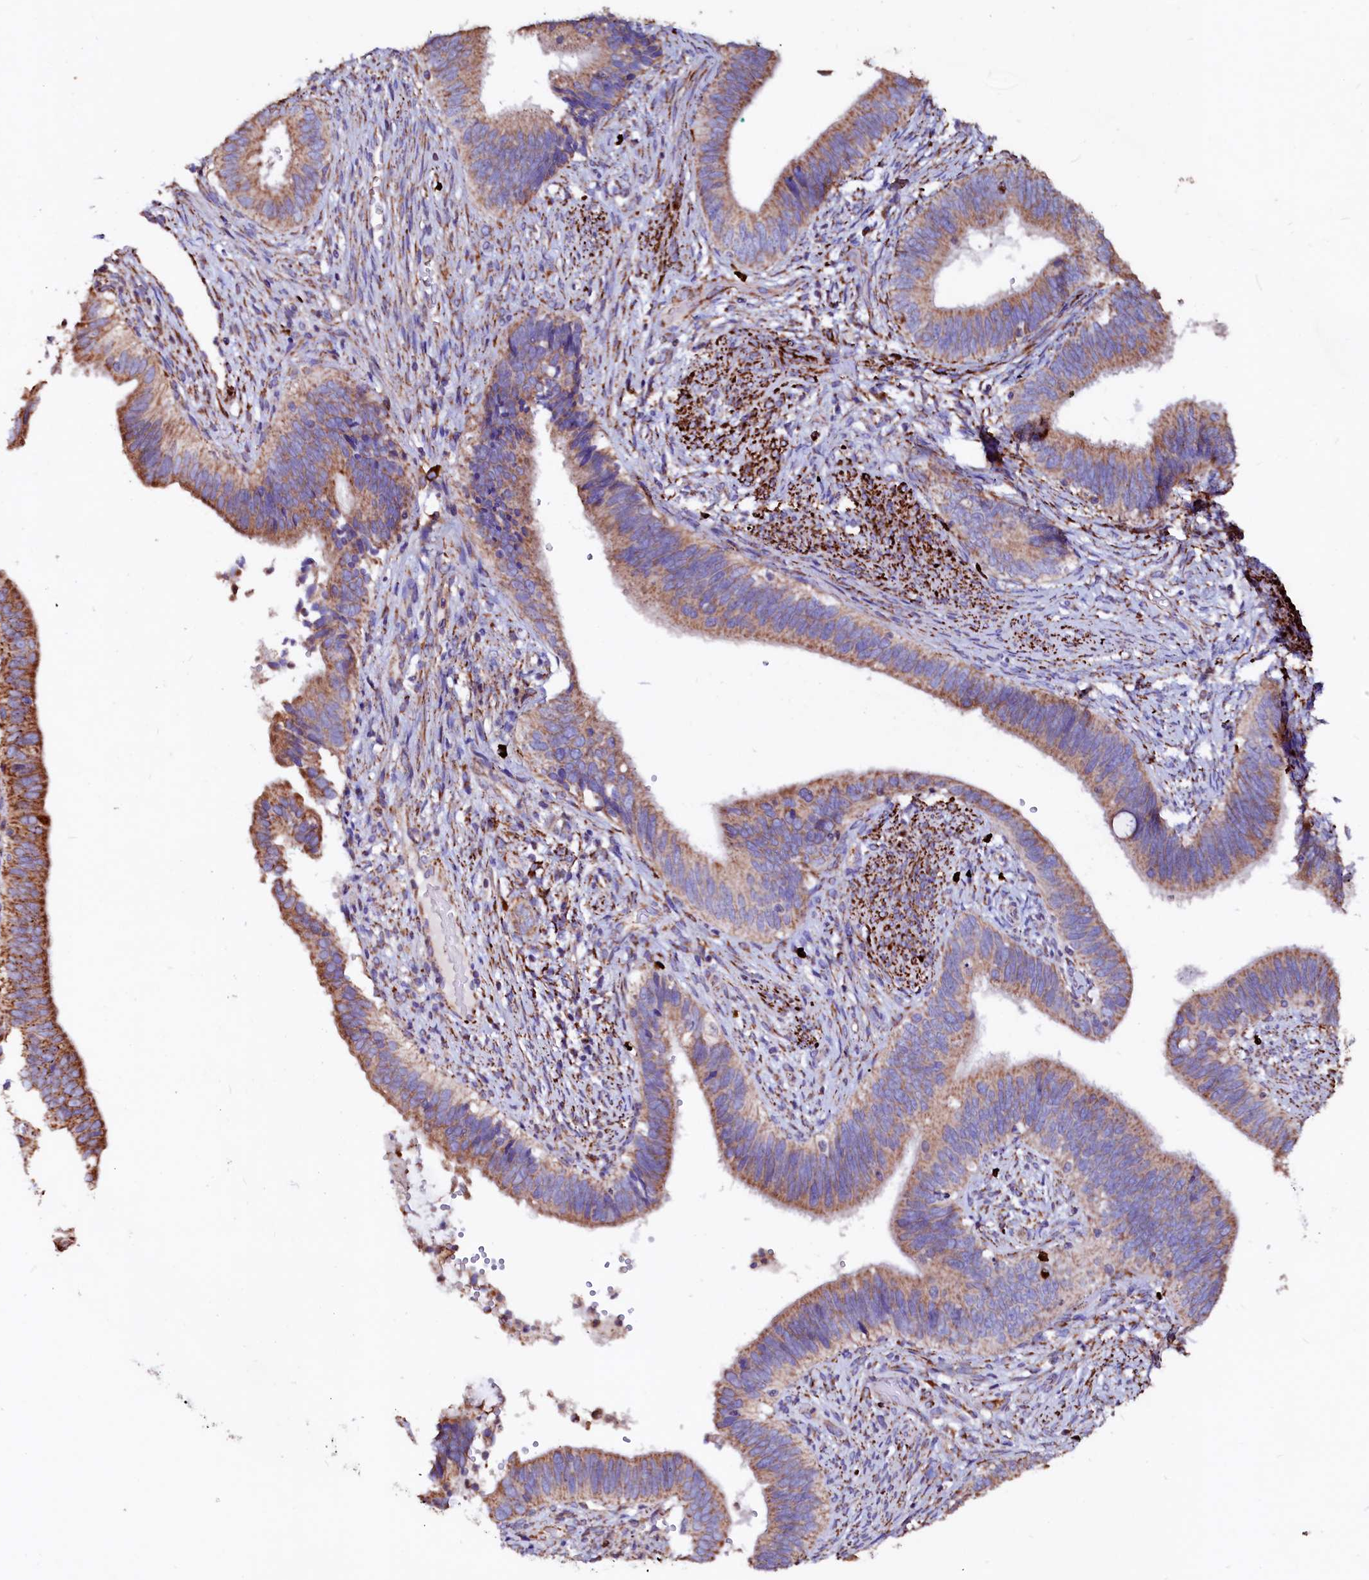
{"staining": {"intensity": "moderate", "quantity": ">75%", "location": "cytoplasmic/membranous"}, "tissue": "cervical cancer", "cell_type": "Tumor cells", "image_type": "cancer", "snomed": [{"axis": "morphology", "description": "Adenocarcinoma, NOS"}, {"axis": "topography", "description": "Cervix"}], "caption": "Immunohistochemistry staining of cervical cancer, which reveals medium levels of moderate cytoplasmic/membranous positivity in approximately >75% of tumor cells indicating moderate cytoplasmic/membranous protein staining. The staining was performed using DAB (3,3'-diaminobenzidine) (brown) for protein detection and nuclei were counterstained in hematoxylin (blue).", "gene": "MAOB", "patient": {"sex": "female", "age": 42}}